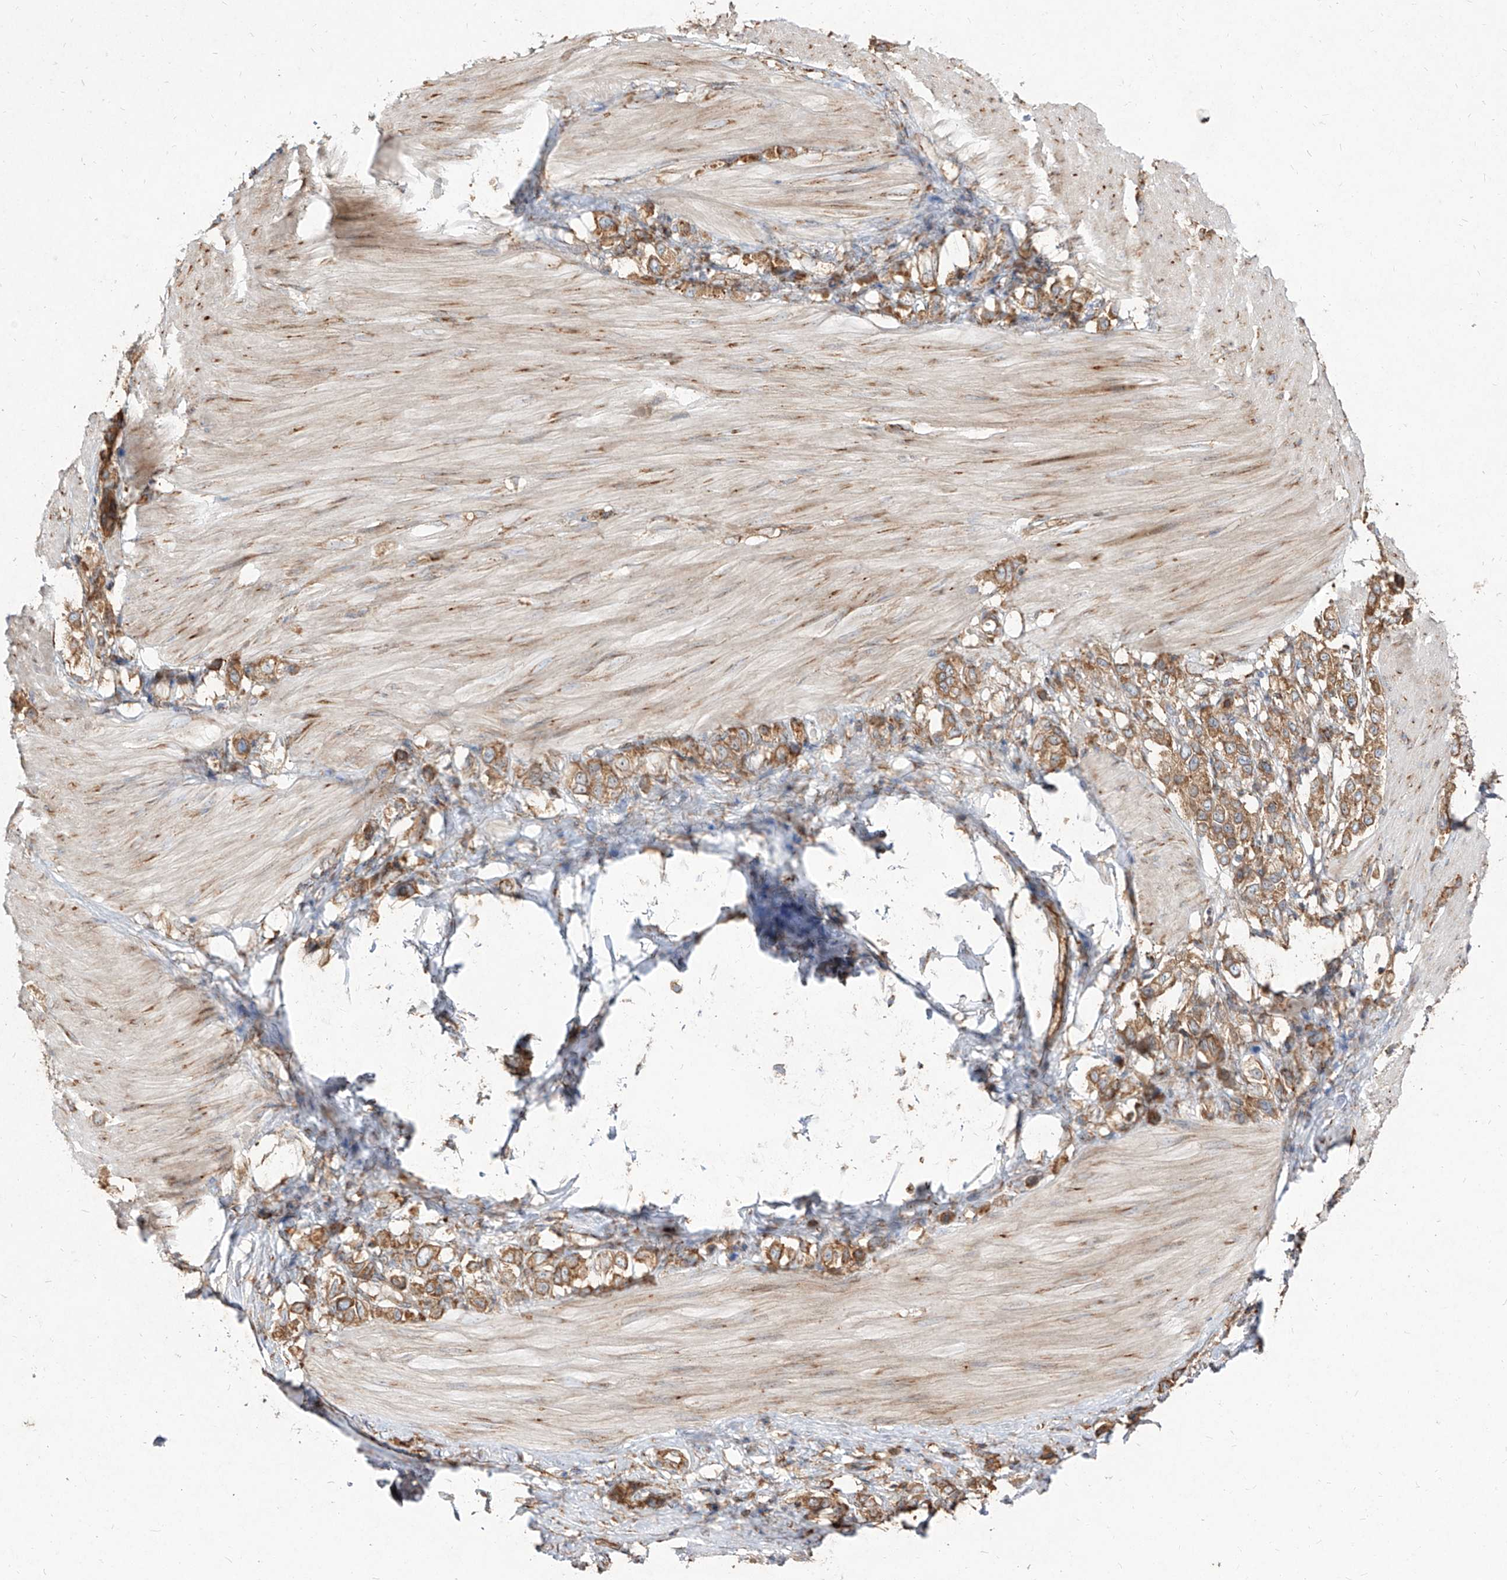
{"staining": {"intensity": "moderate", "quantity": ">75%", "location": "cytoplasmic/membranous"}, "tissue": "stomach cancer", "cell_type": "Tumor cells", "image_type": "cancer", "snomed": [{"axis": "morphology", "description": "Adenocarcinoma, NOS"}, {"axis": "topography", "description": "Stomach"}], "caption": "Stomach cancer (adenocarcinoma) was stained to show a protein in brown. There is medium levels of moderate cytoplasmic/membranous staining in about >75% of tumor cells.", "gene": "RPS25", "patient": {"sex": "female", "age": 65}}